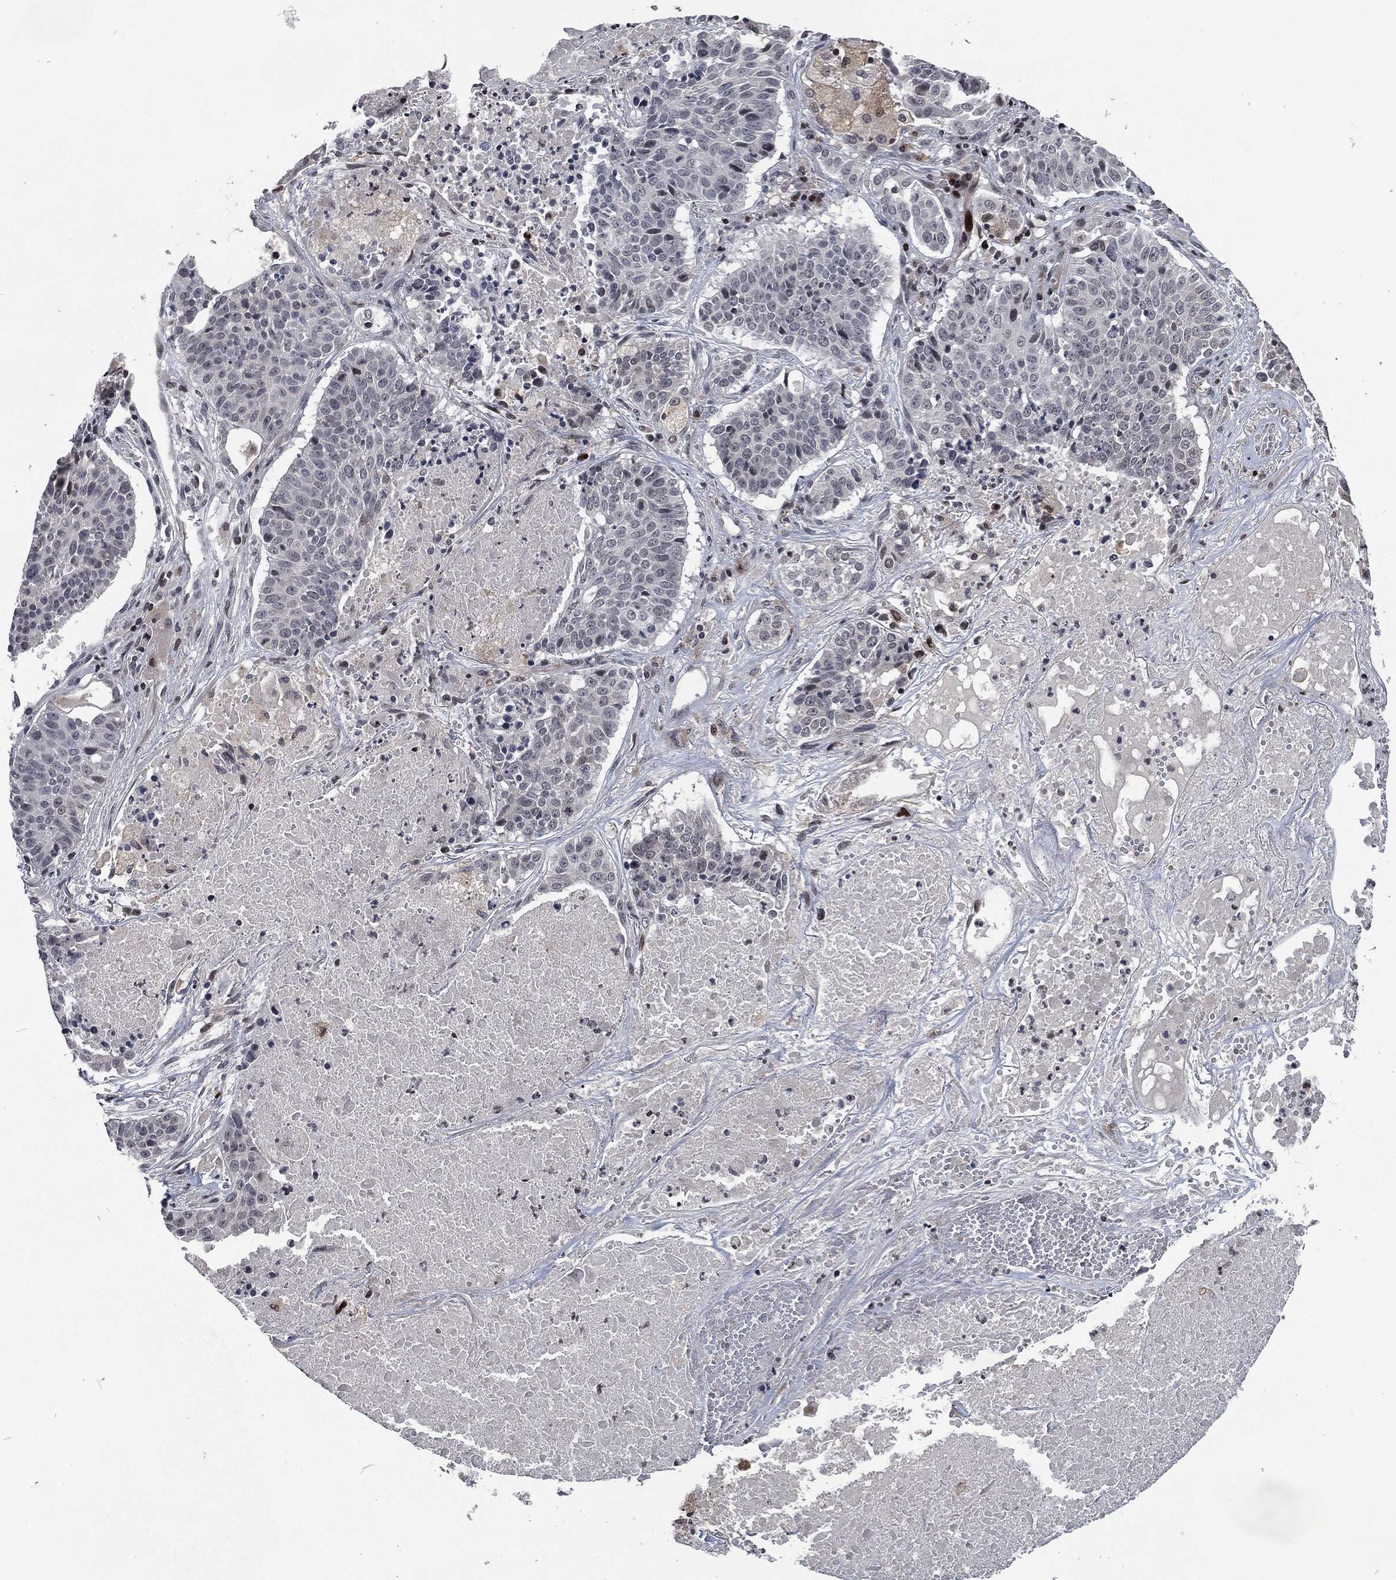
{"staining": {"intensity": "negative", "quantity": "none", "location": "none"}, "tissue": "lung cancer", "cell_type": "Tumor cells", "image_type": "cancer", "snomed": [{"axis": "morphology", "description": "Squamous cell carcinoma, NOS"}, {"axis": "topography", "description": "Lung"}], "caption": "The IHC histopathology image has no significant staining in tumor cells of squamous cell carcinoma (lung) tissue. The staining is performed using DAB brown chromogen with nuclei counter-stained in using hematoxylin.", "gene": "EGFR", "patient": {"sex": "male", "age": 64}}